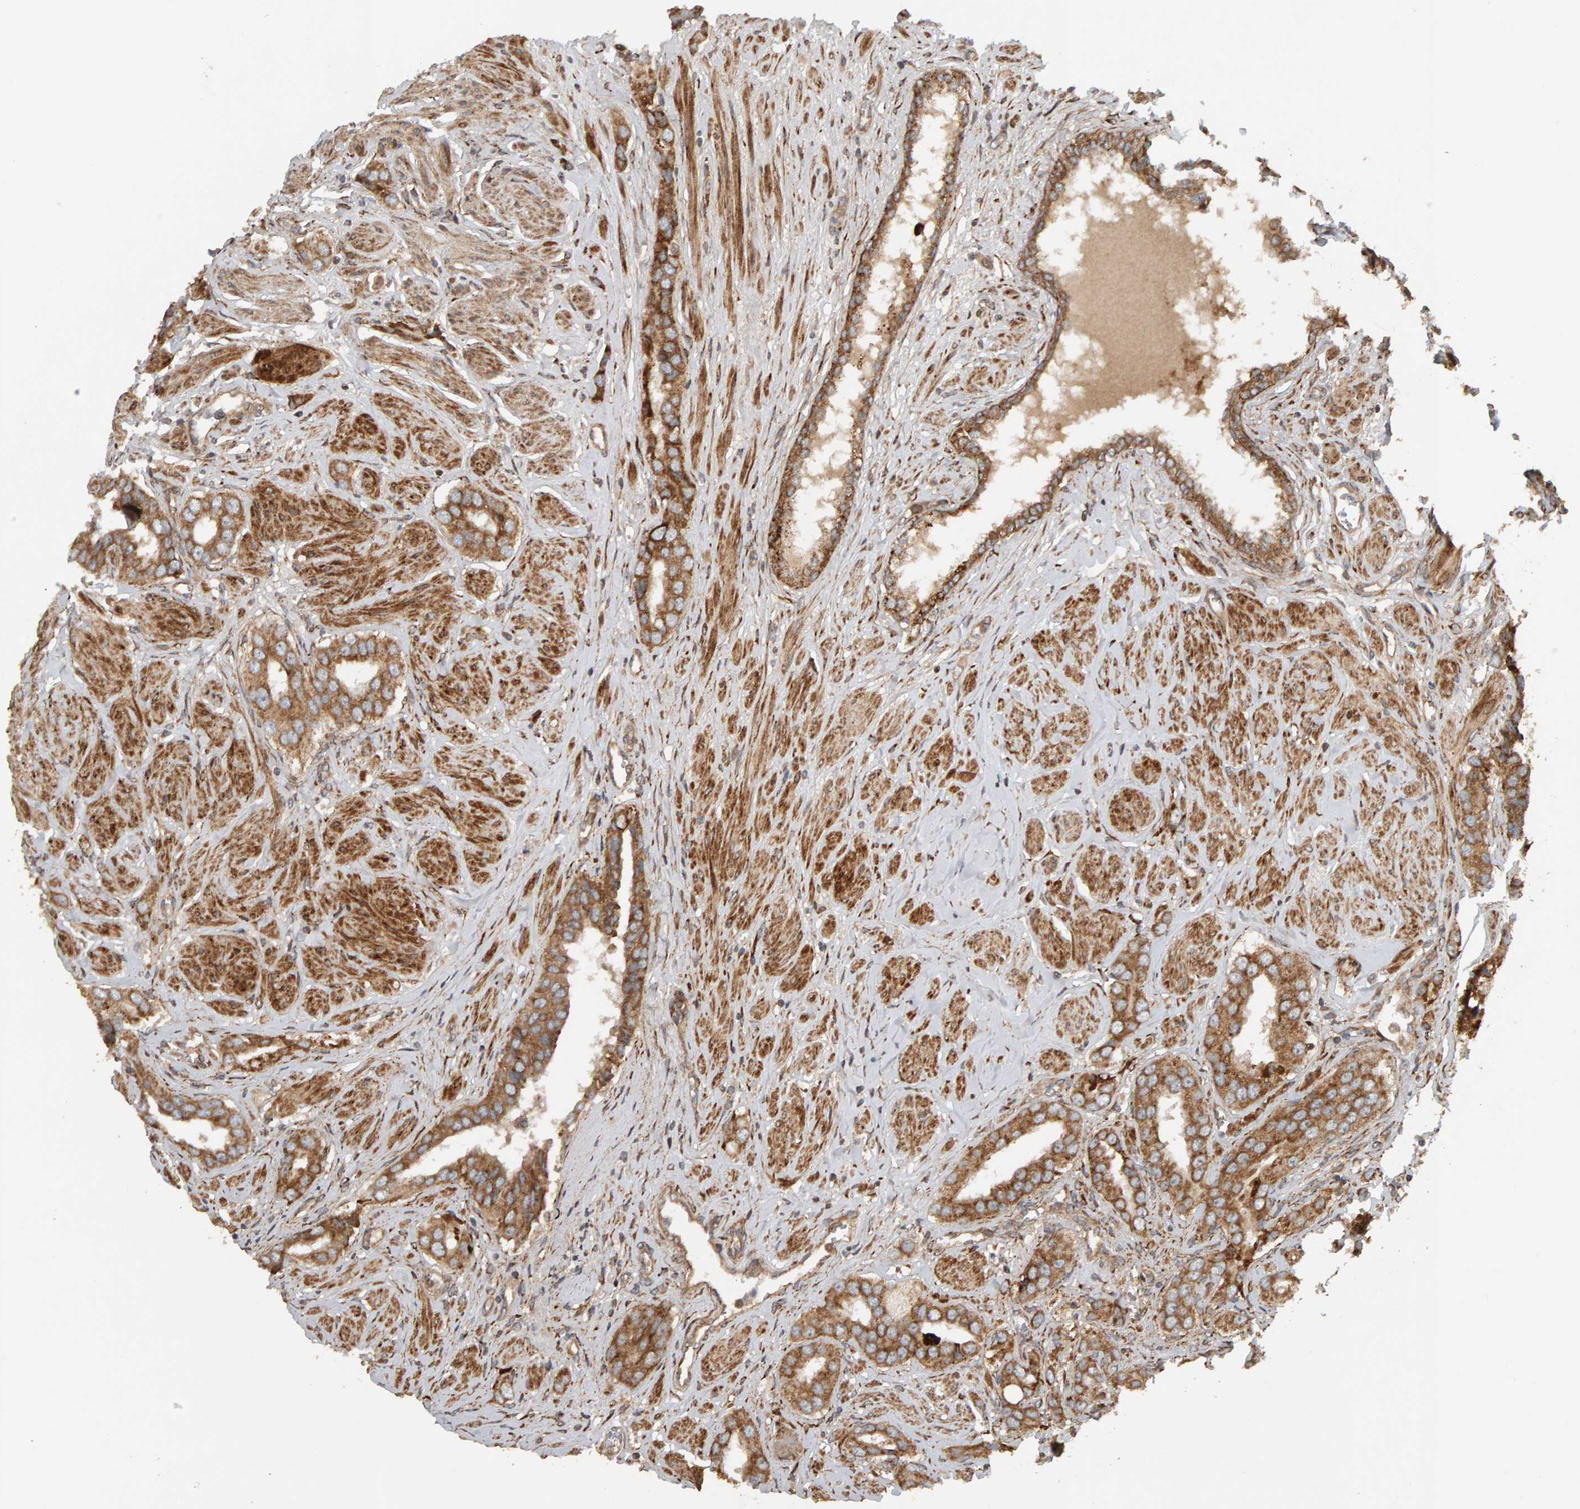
{"staining": {"intensity": "moderate", "quantity": ">75%", "location": "cytoplasmic/membranous"}, "tissue": "prostate cancer", "cell_type": "Tumor cells", "image_type": "cancer", "snomed": [{"axis": "morphology", "description": "Adenocarcinoma, High grade"}, {"axis": "topography", "description": "Prostate"}], "caption": "A brown stain labels moderate cytoplasmic/membranous staining of a protein in human prostate cancer tumor cells.", "gene": "ZFAND1", "patient": {"sex": "male", "age": 52}}